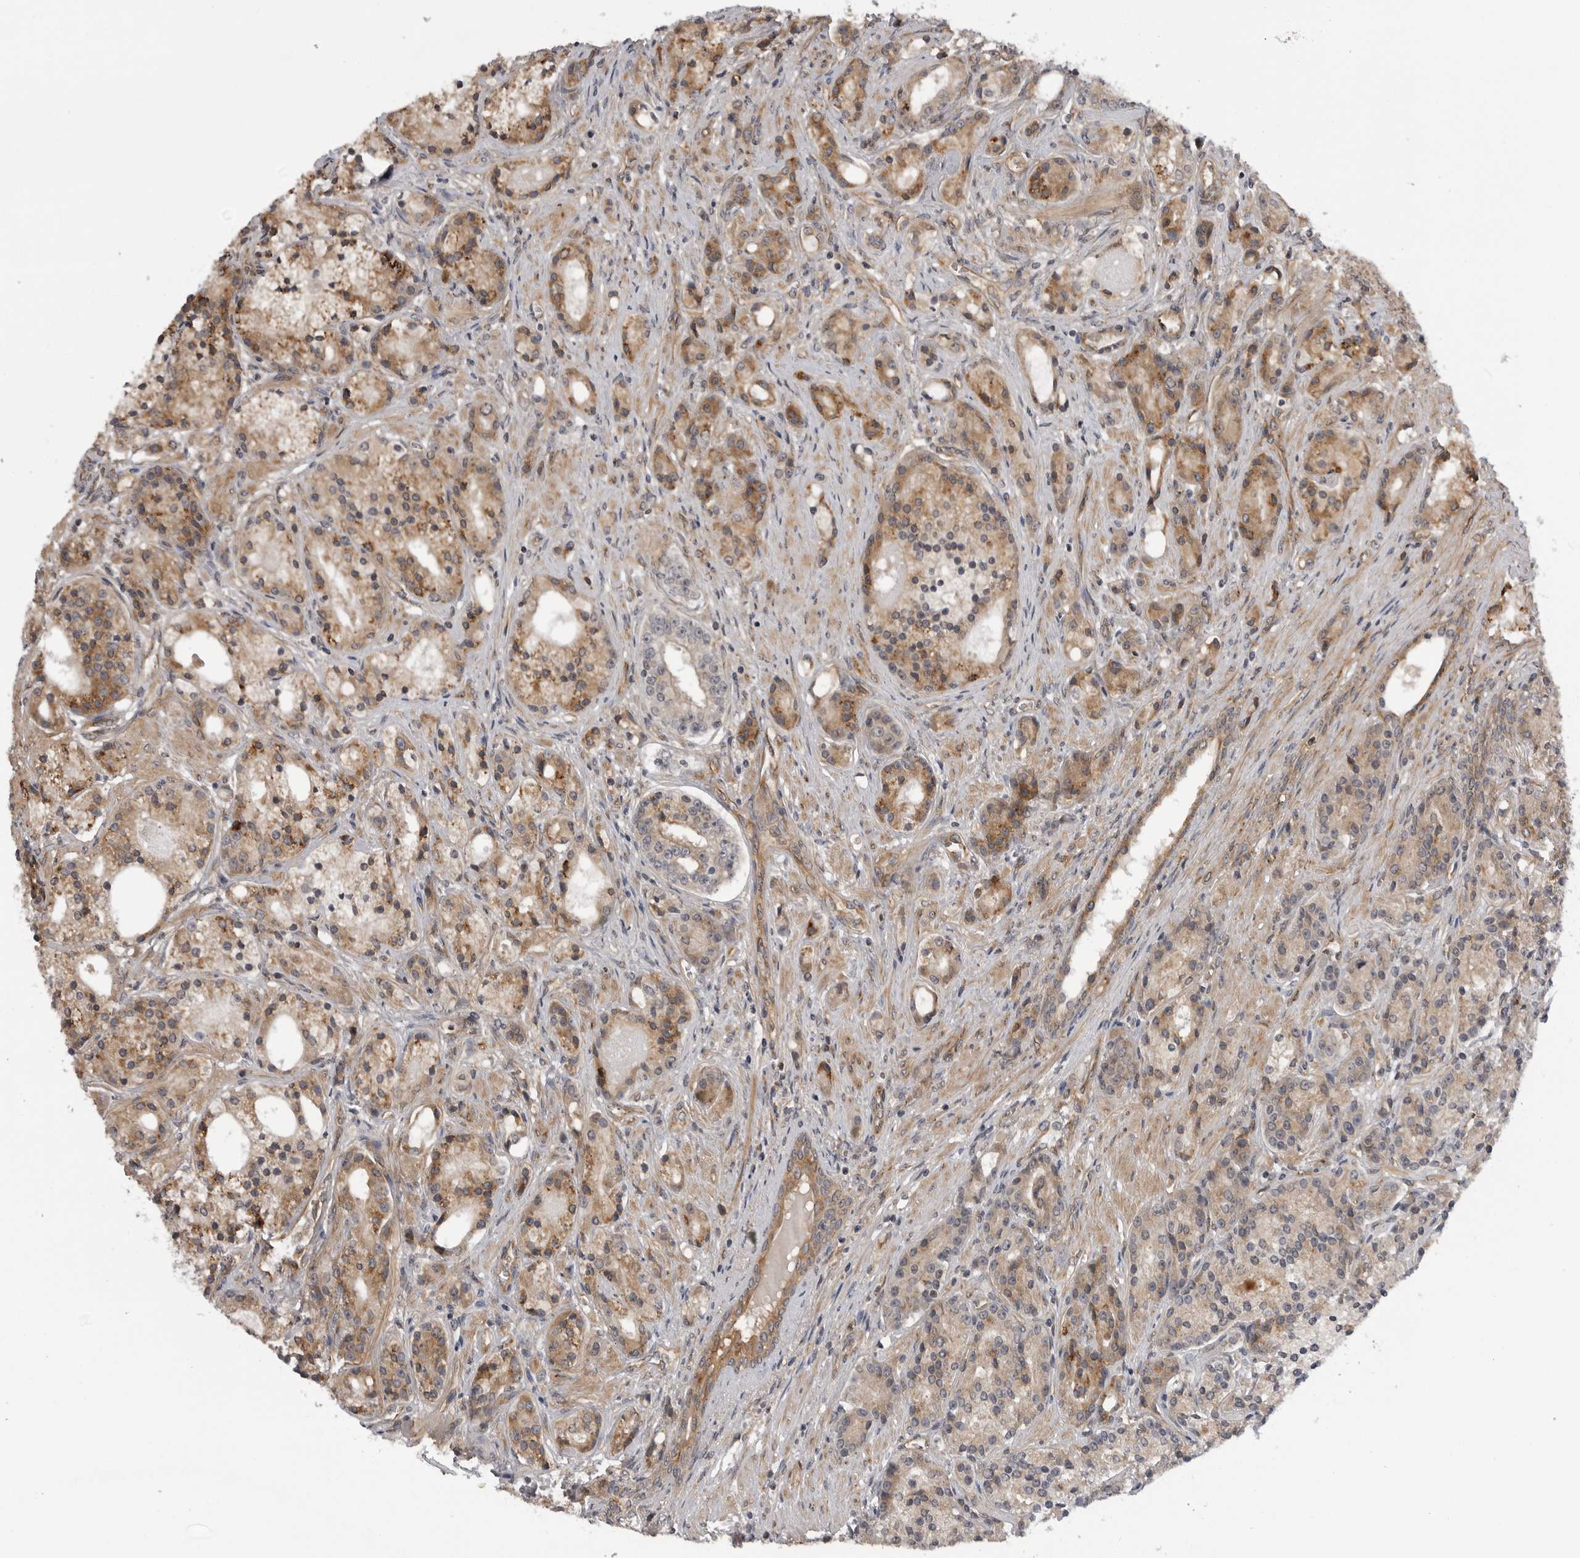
{"staining": {"intensity": "moderate", "quantity": ">75%", "location": "cytoplasmic/membranous"}, "tissue": "prostate cancer", "cell_type": "Tumor cells", "image_type": "cancer", "snomed": [{"axis": "morphology", "description": "Adenocarcinoma, High grade"}, {"axis": "topography", "description": "Prostate"}], "caption": "Immunohistochemistry (DAB (3,3'-diaminobenzidine)) staining of prostate cancer (high-grade adenocarcinoma) demonstrates moderate cytoplasmic/membranous protein expression in about >75% of tumor cells.", "gene": "LRRC45", "patient": {"sex": "male", "age": 60}}